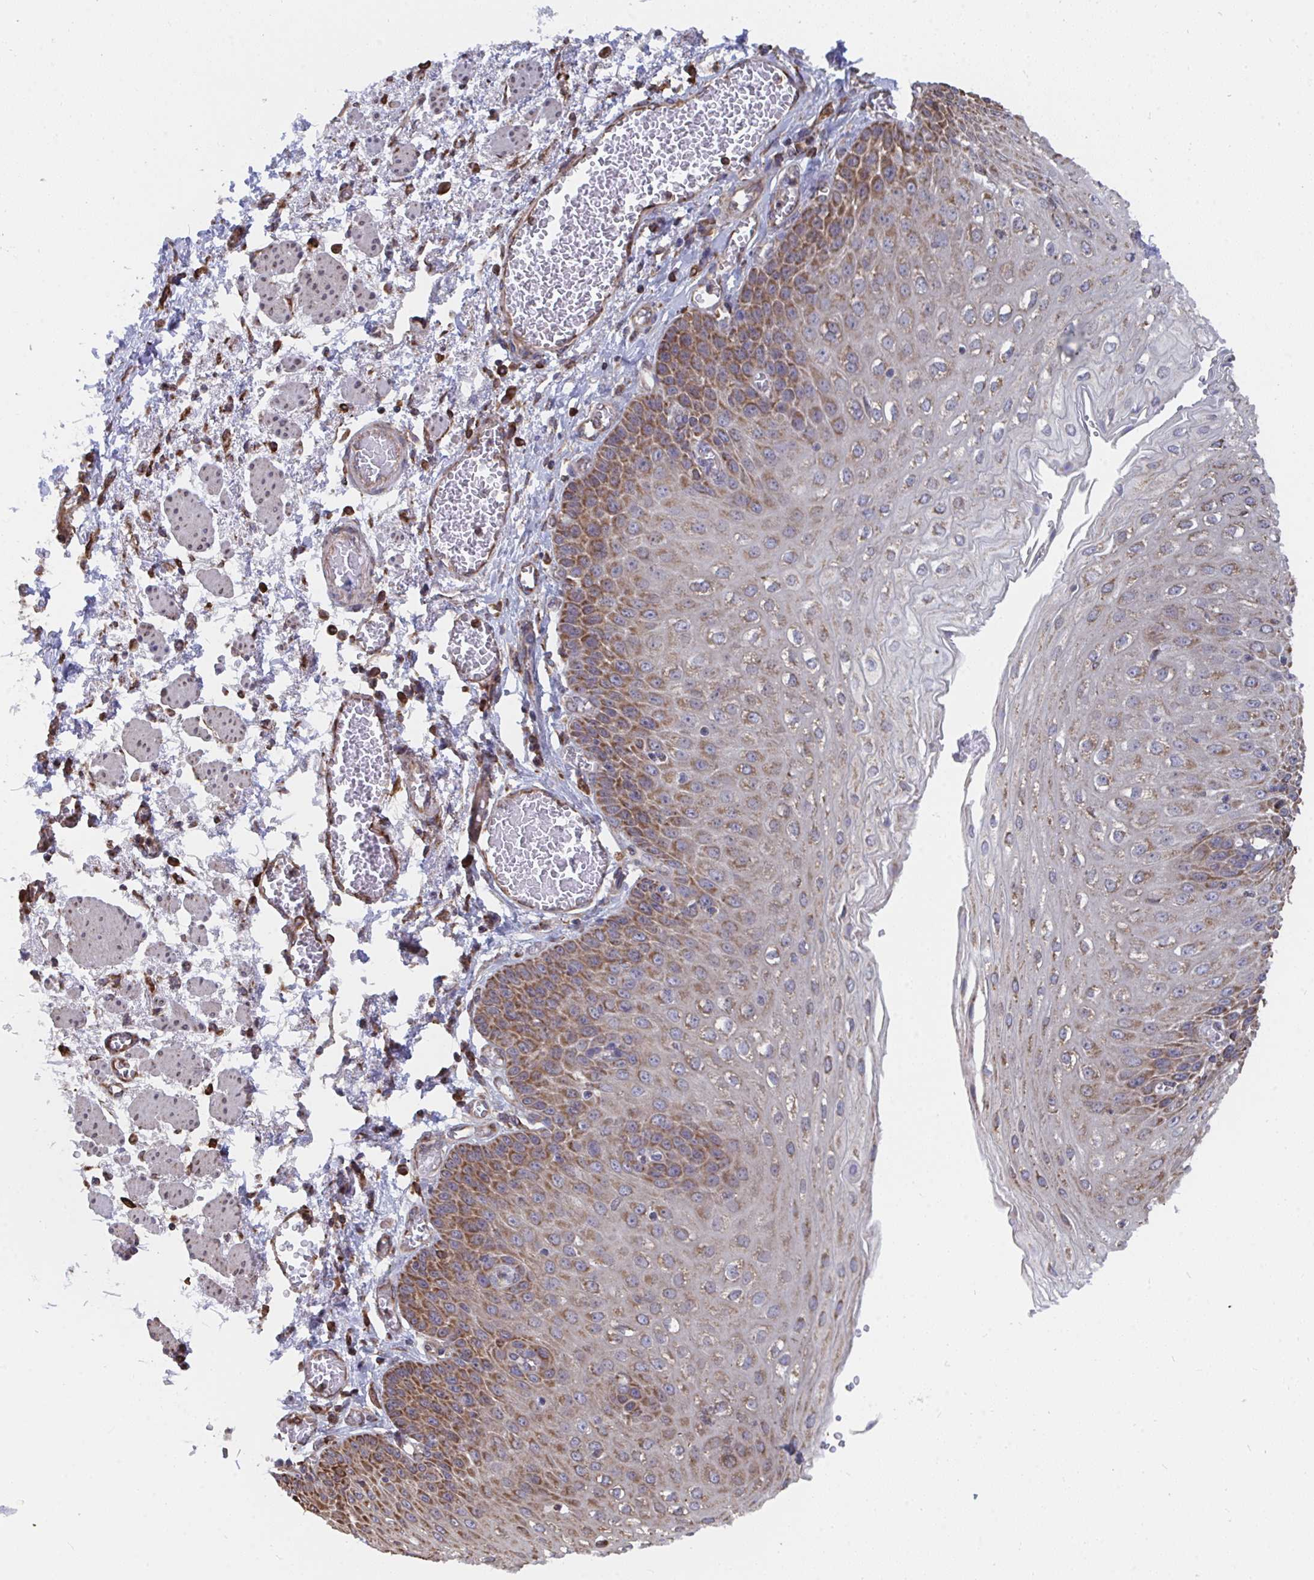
{"staining": {"intensity": "moderate", "quantity": "25%-75%", "location": "cytoplasmic/membranous"}, "tissue": "esophagus", "cell_type": "Squamous epithelial cells", "image_type": "normal", "snomed": [{"axis": "morphology", "description": "Normal tissue, NOS"}, {"axis": "morphology", "description": "Adenocarcinoma, NOS"}, {"axis": "topography", "description": "Esophagus"}], "caption": "Esophagus stained for a protein (brown) shows moderate cytoplasmic/membranous positive expression in about 25%-75% of squamous epithelial cells.", "gene": "ELAVL1", "patient": {"sex": "male", "age": 81}}